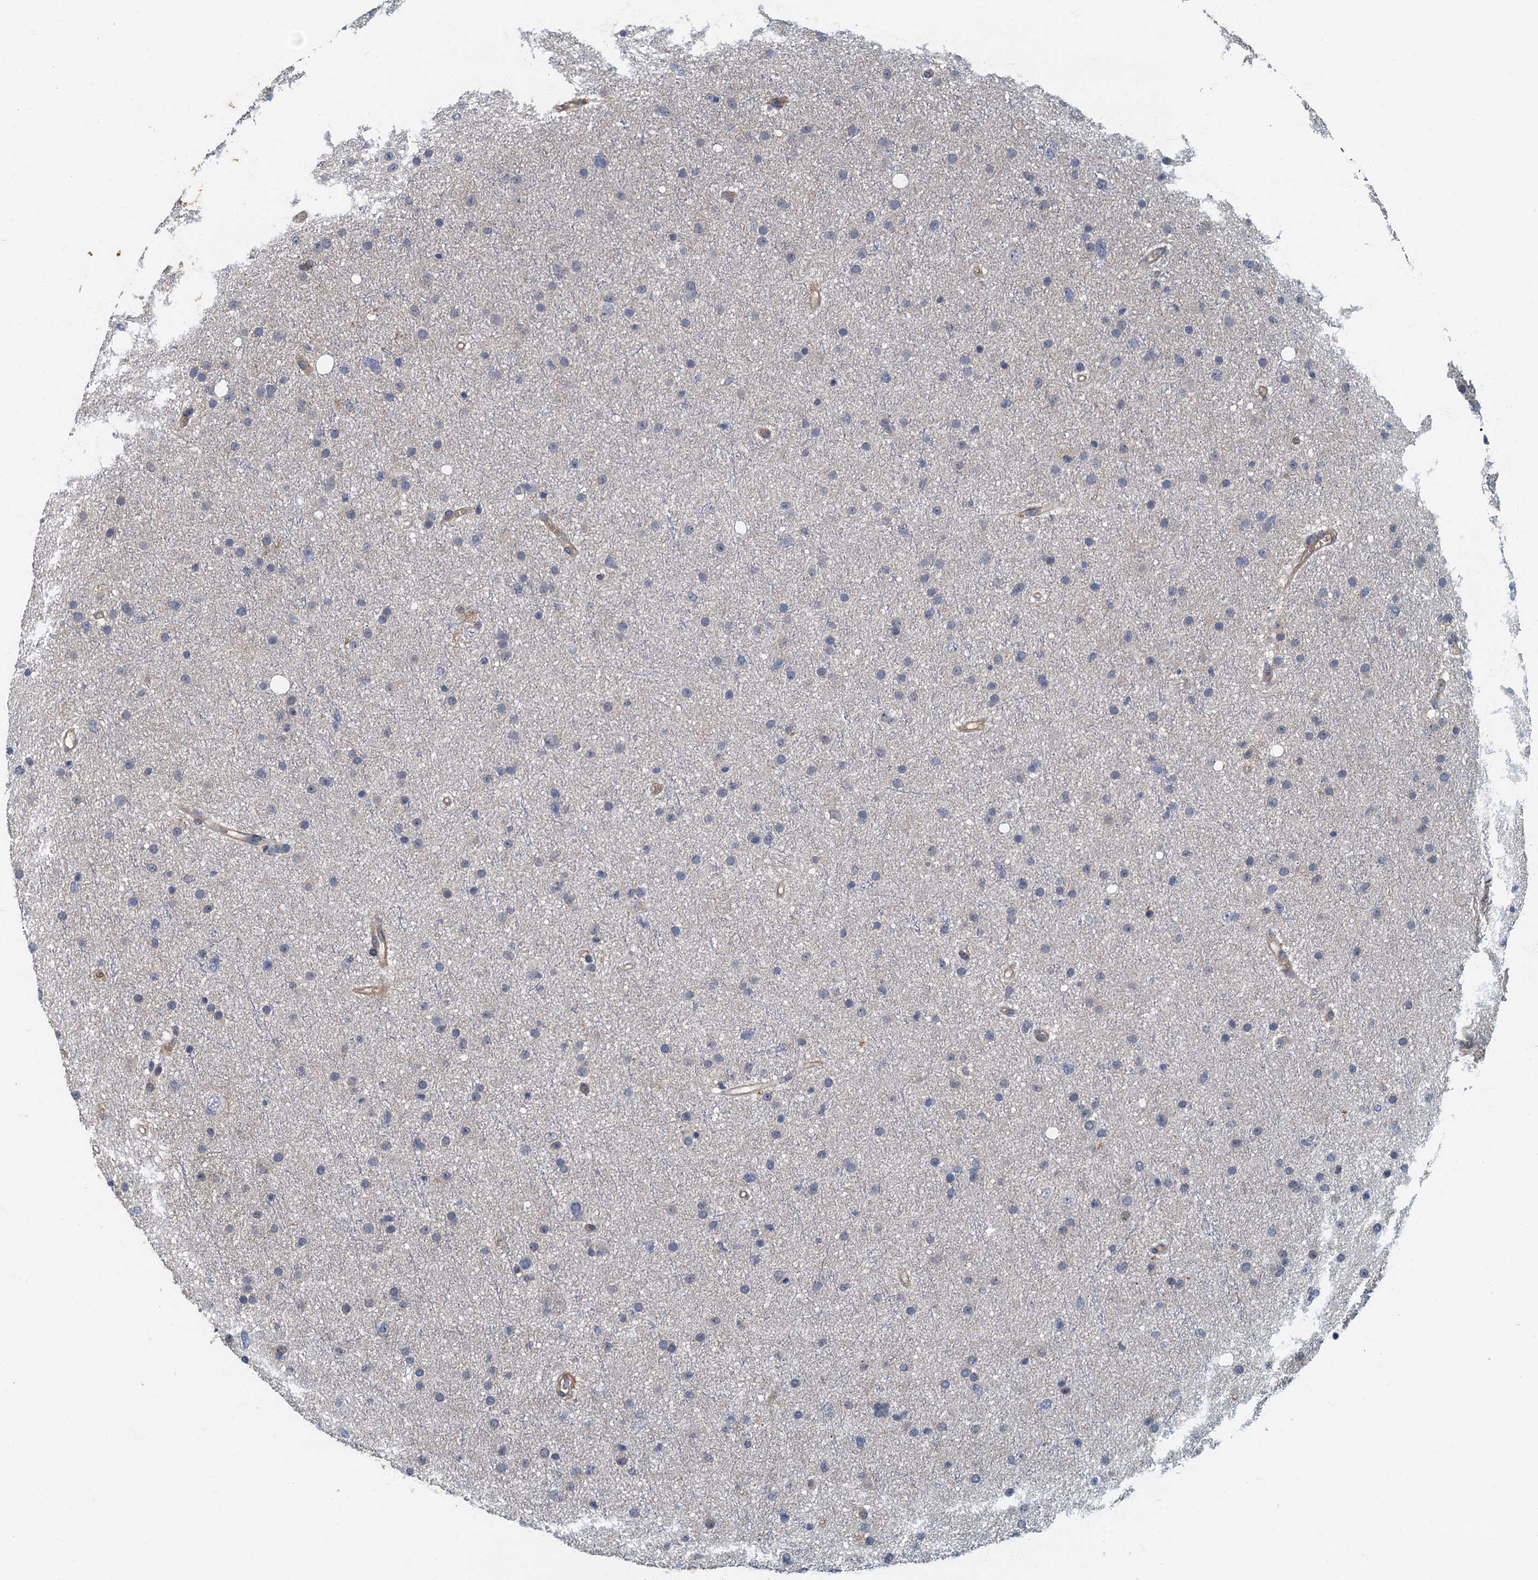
{"staining": {"intensity": "negative", "quantity": "none", "location": "none"}, "tissue": "glioma", "cell_type": "Tumor cells", "image_type": "cancer", "snomed": [{"axis": "morphology", "description": "Glioma, malignant, Low grade"}, {"axis": "topography", "description": "Cerebral cortex"}], "caption": "Micrograph shows no significant protein positivity in tumor cells of glioma. Brightfield microscopy of immunohistochemistry stained with DAB (brown) and hematoxylin (blue), captured at high magnification.", "gene": "CKAP2L", "patient": {"sex": "female", "age": 39}}